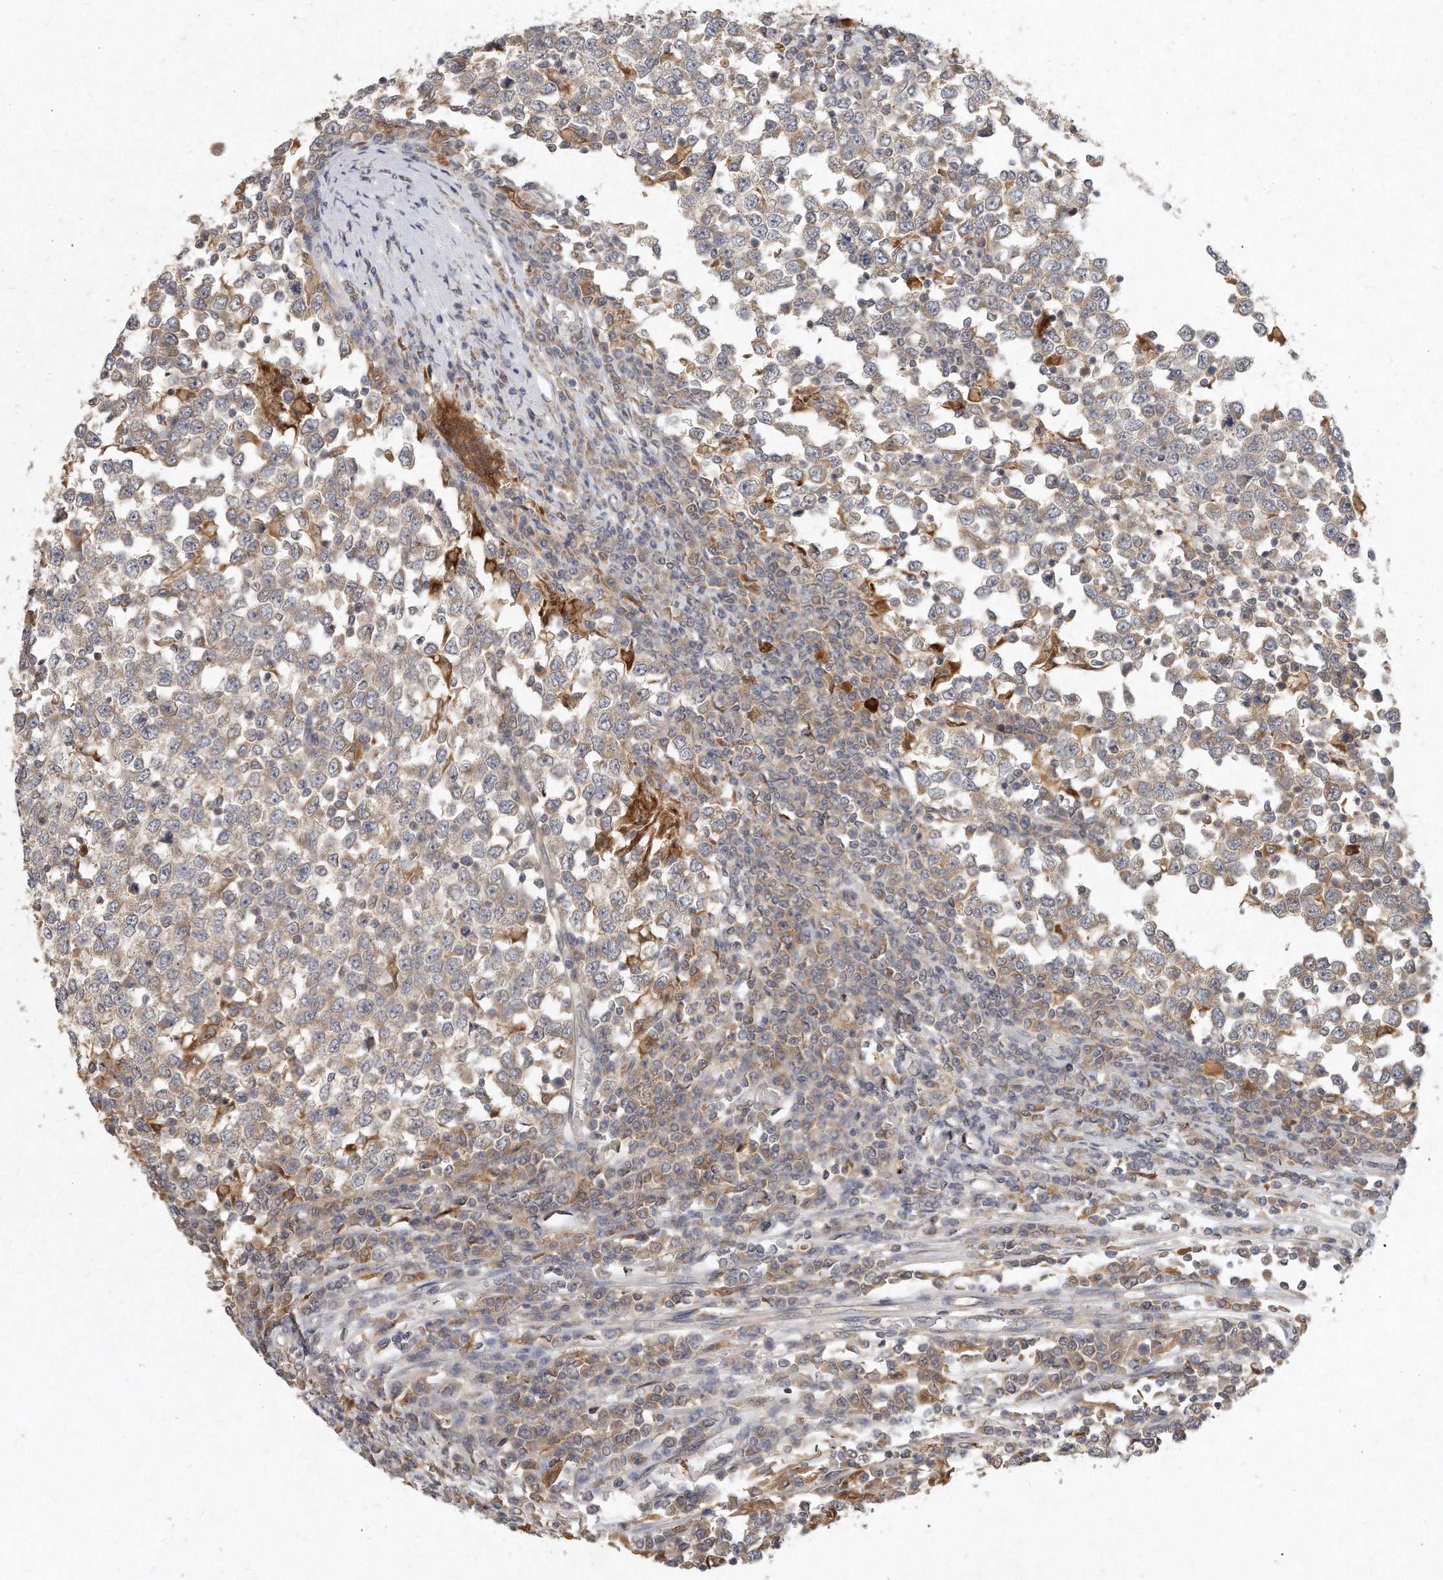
{"staining": {"intensity": "weak", "quantity": ">75%", "location": "cytoplasmic/membranous"}, "tissue": "testis cancer", "cell_type": "Tumor cells", "image_type": "cancer", "snomed": [{"axis": "morphology", "description": "Seminoma, NOS"}, {"axis": "topography", "description": "Testis"}], "caption": "Immunohistochemistry (IHC) (DAB (3,3'-diaminobenzidine)) staining of testis cancer (seminoma) shows weak cytoplasmic/membranous protein staining in approximately >75% of tumor cells. (IHC, brightfield microscopy, high magnification).", "gene": "LGALS8", "patient": {"sex": "male", "age": 65}}